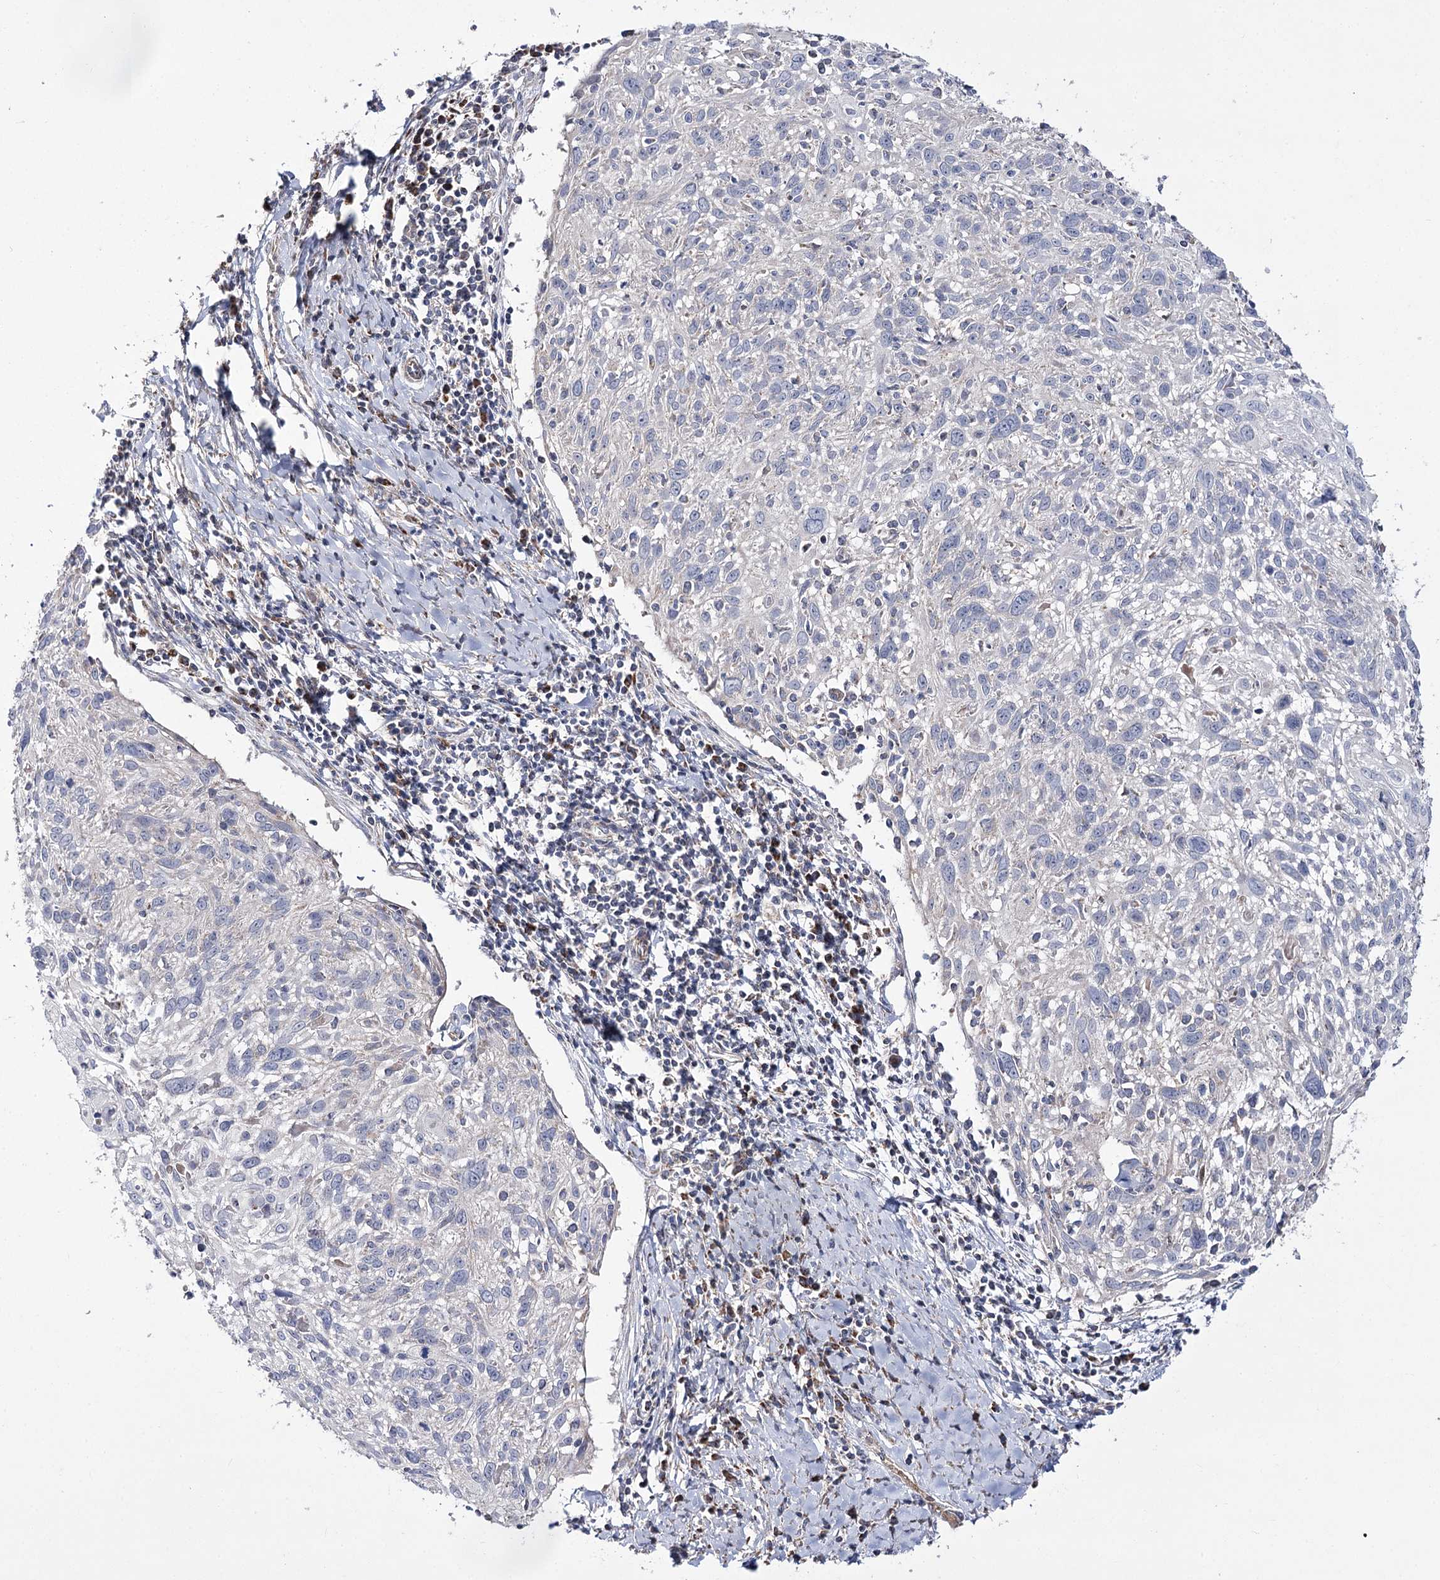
{"staining": {"intensity": "negative", "quantity": "none", "location": "none"}, "tissue": "cervical cancer", "cell_type": "Tumor cells", "image_type": "cancer", "snomed": [{"axis": "morphology", "description": "Squamous cell carcinoma, NOS"}, {"axis": "topography", "description": "Cervix"}], "caption": "Immunohistochemistry of human cervical cancer exhibits no staining in tumor cells.", "gene": "NADK2", "patient": {"sex": "female", "age": 51}}